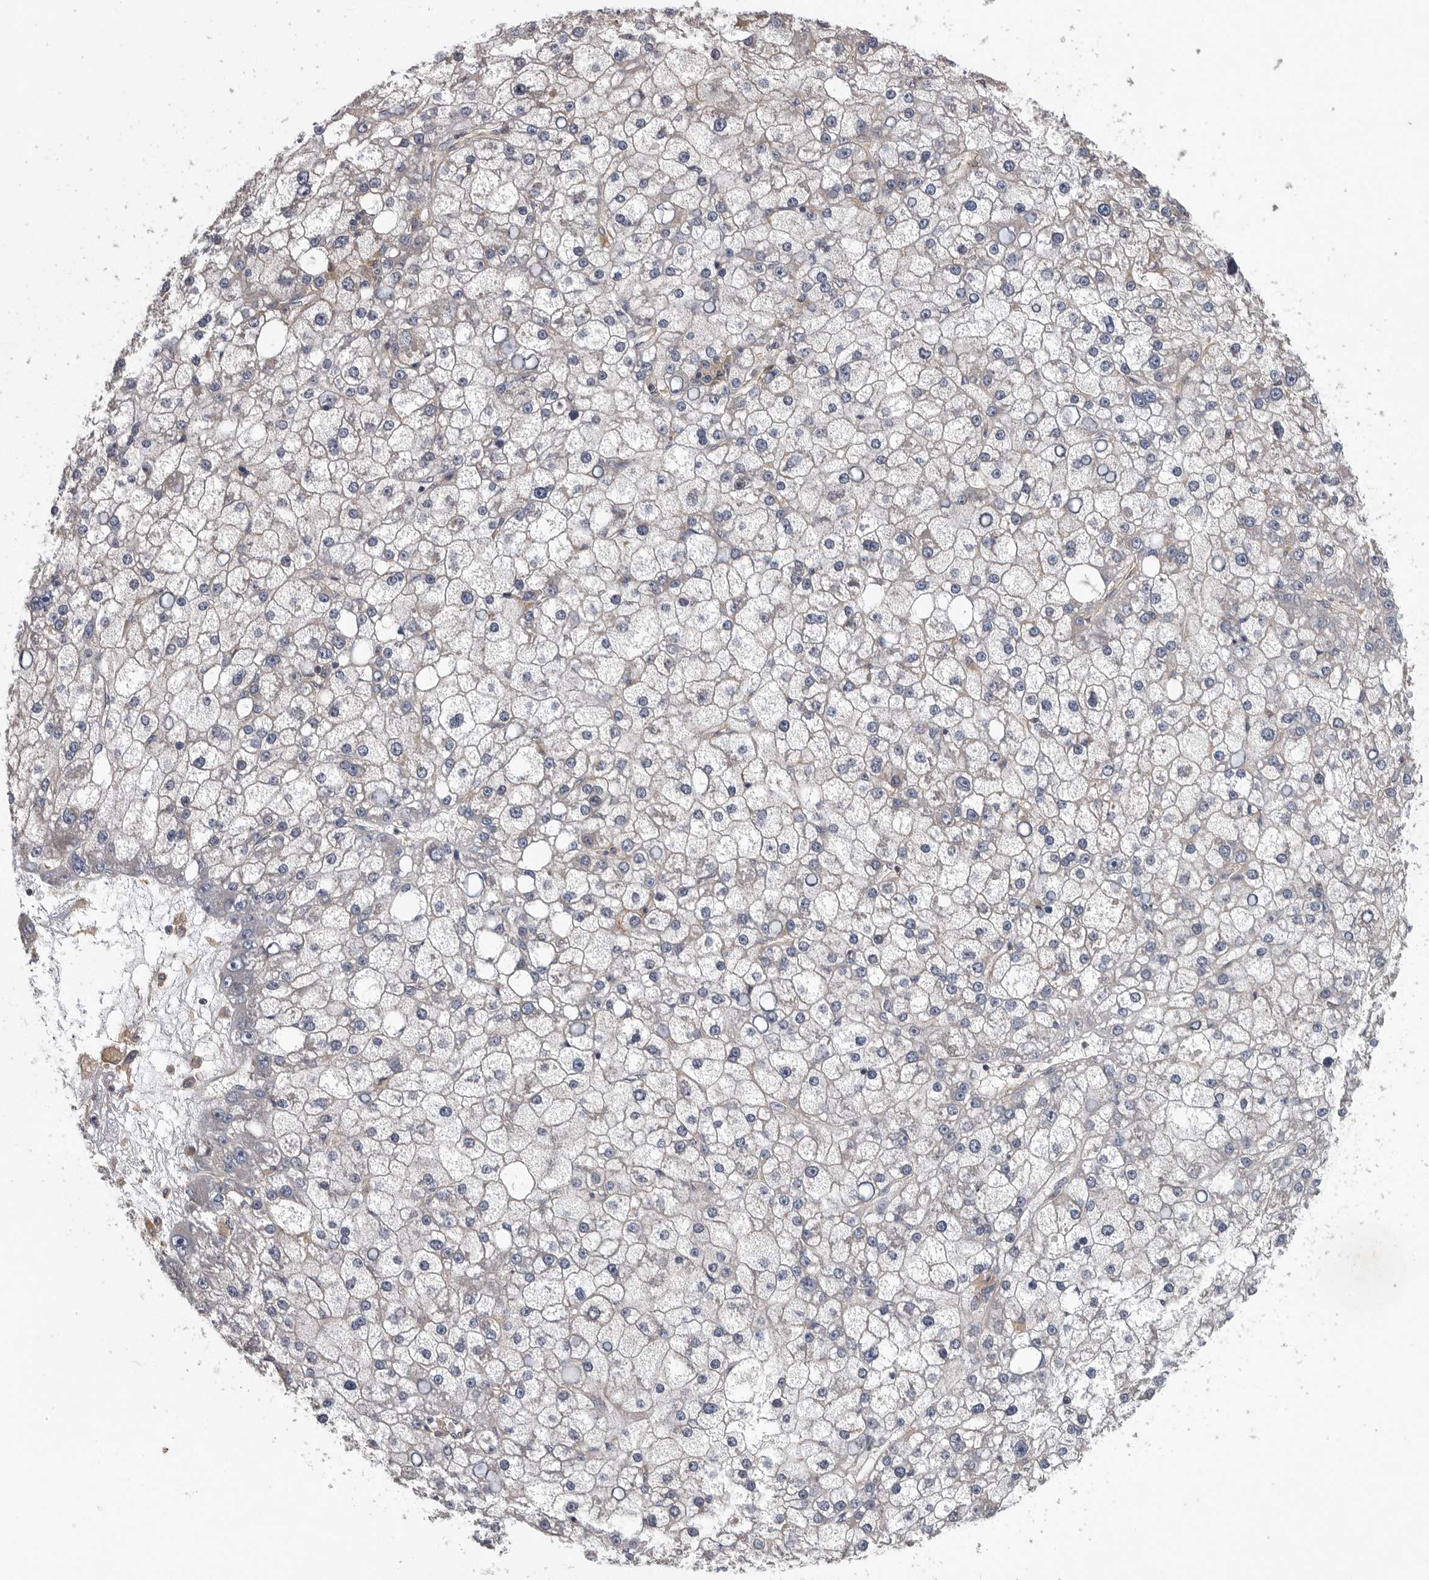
{"staining": {"intensity": "negative", "quantity": "none", "location": "none"}, "tissue": "liver cancer", "cell_type": "Tumor cells", "image_type": "cancer", "snomed": [{"axis": "morphology", "description": "Carcinoma, Hepatocellular, NOS"}, {"axis": "topography", "description": "Liver"}], "caption": "Immunohistochemistry micrograph of neoplastic tissue: liver cancer stained with DAB shows no significant protein staining in tumor cells.", "gene": "OXR1", "patient": {"sex": "male", "age": 67}}